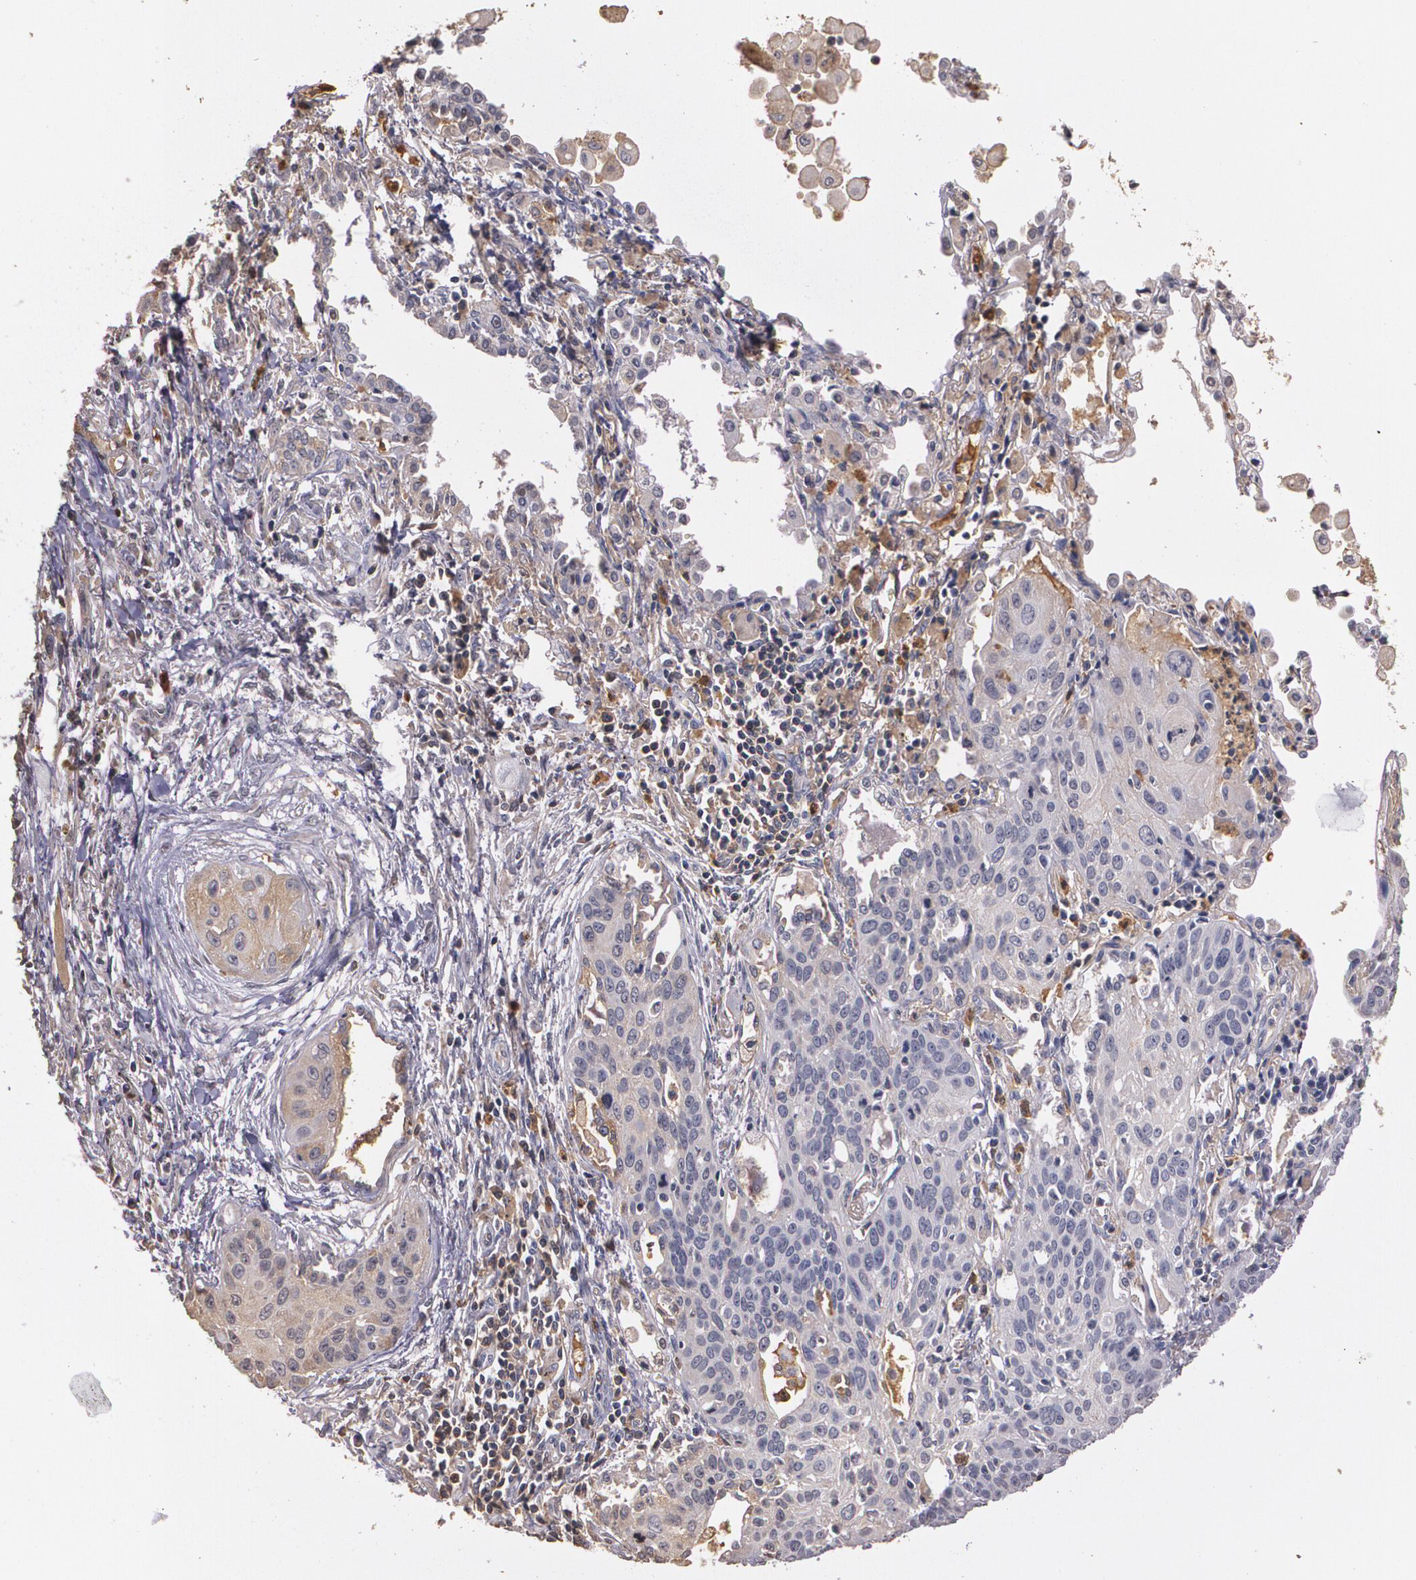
{"staining": {"intensity": "moderate", "quantity": ">75%", "location": "cytoplasmic/membranous"}, "tissue": "lung cancer", "cell_type": "Tumor cells", "image_type": "cancer", "snomed": [{"axis": "morphology", "description": "Squamous cell carcinoma, NOS"}, {"axis": "topography", "description": "Lung"}], "caption": "A brown stain labels moderate cytoplasmic/membranous staining of a protein in lung cancer tumor cells. The staining was performed using DAB (3,3'-diaminobenzidine), with brown indicating positive protein expression. Nuclei are stained blue with hematoxylin.", "gene": "PTS", "patient": {"sex": "male", "age": 71}}